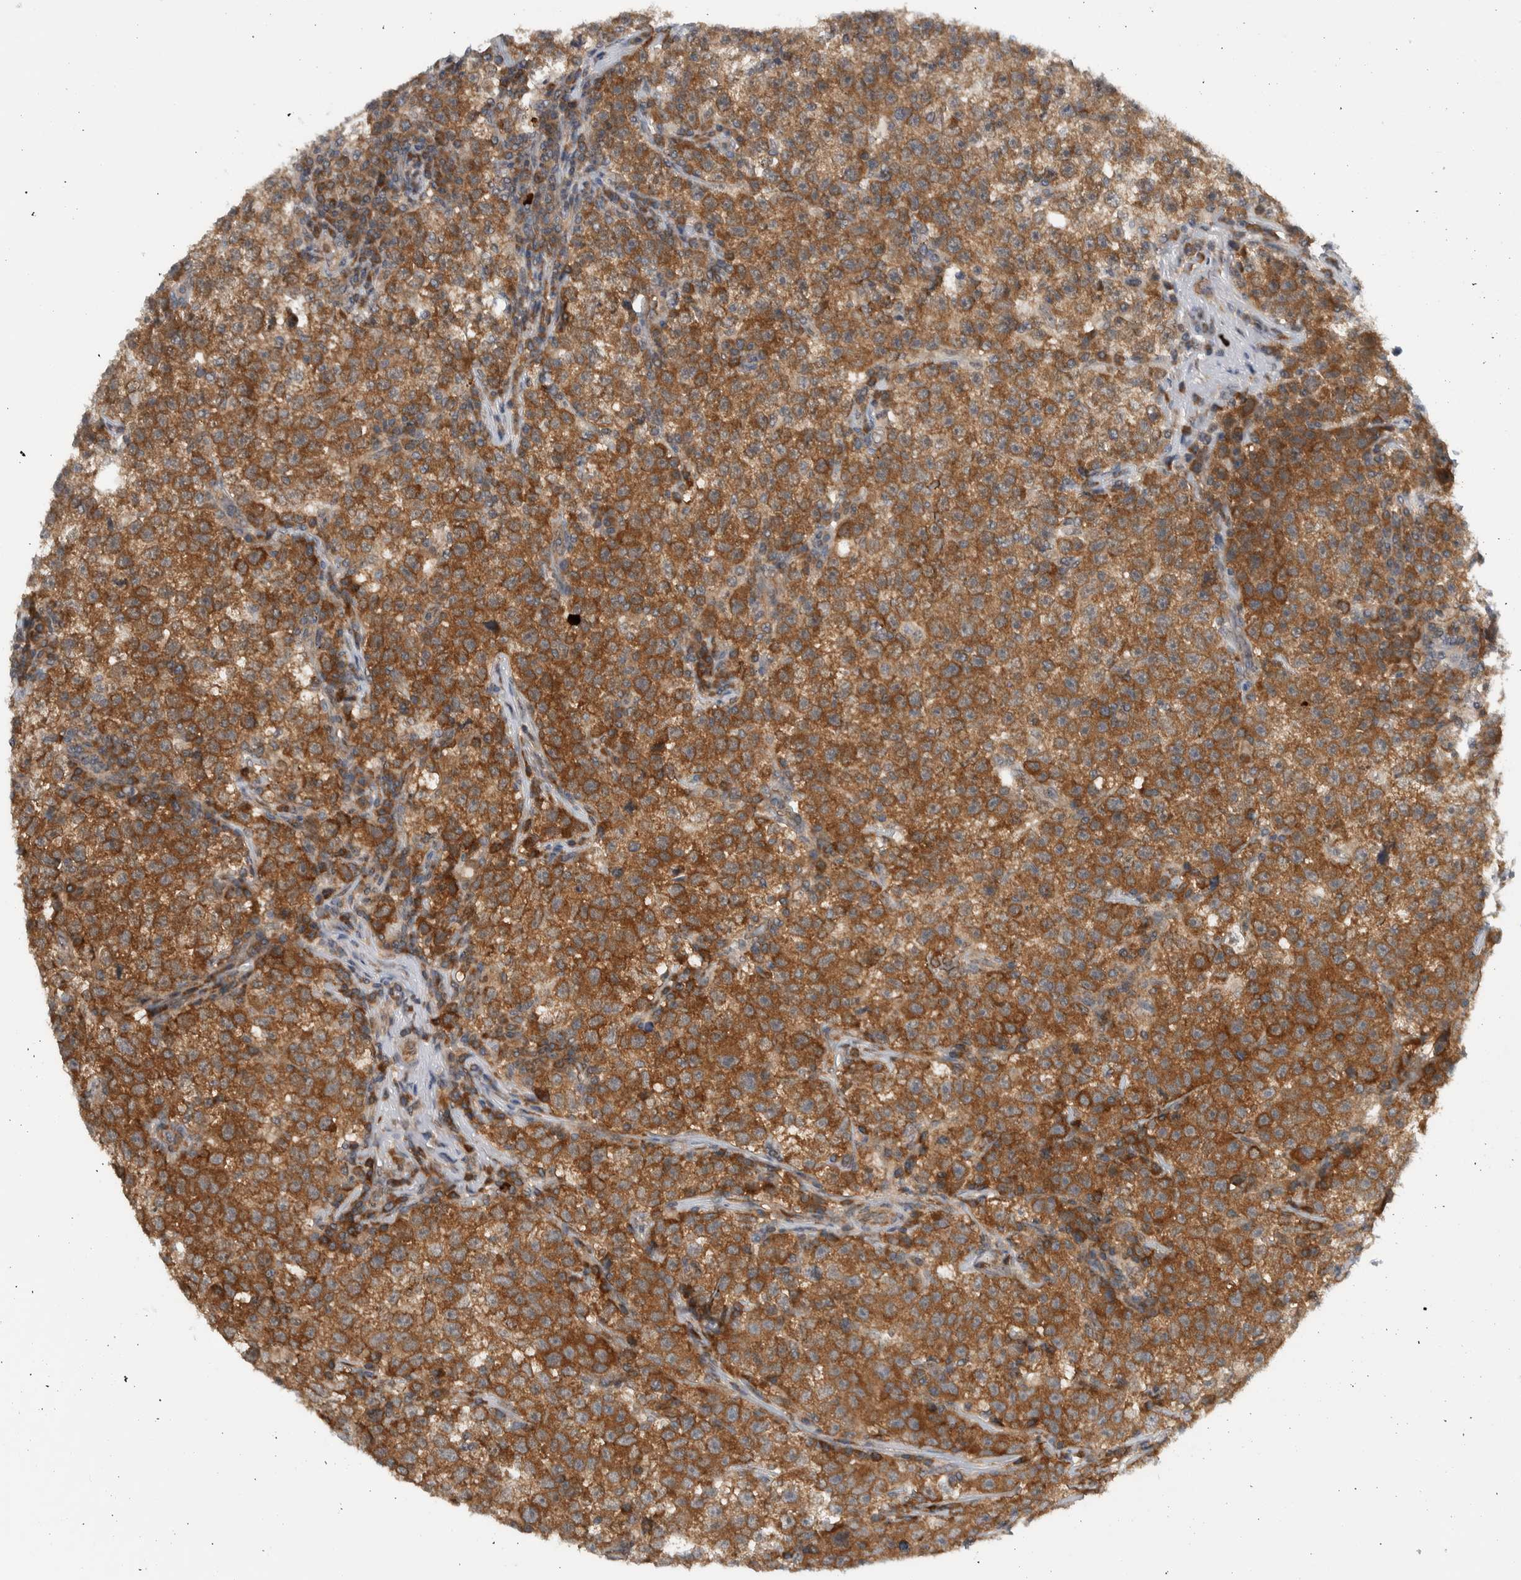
{"staining": {"intensity": "strong", "quantity": ">75%", "location": "cytoplasmic/membranous"}, "tissue": "testis cancer", "cell_type": "Tumor cells", "image_type": "cancer", "snomed": [{"axis": "morphology", "description": "Seminoma, NOS"}, {"axis": "topography", "description": "Testis"}], "caption": "Human testis cancer (seminoma) stained with a brown dye reveals strong cytoplasmic/membranous positive expression in about >75% of tumor cells.", "gene": "CCDC43", "patient": {"sex": "male", "age": 22}}